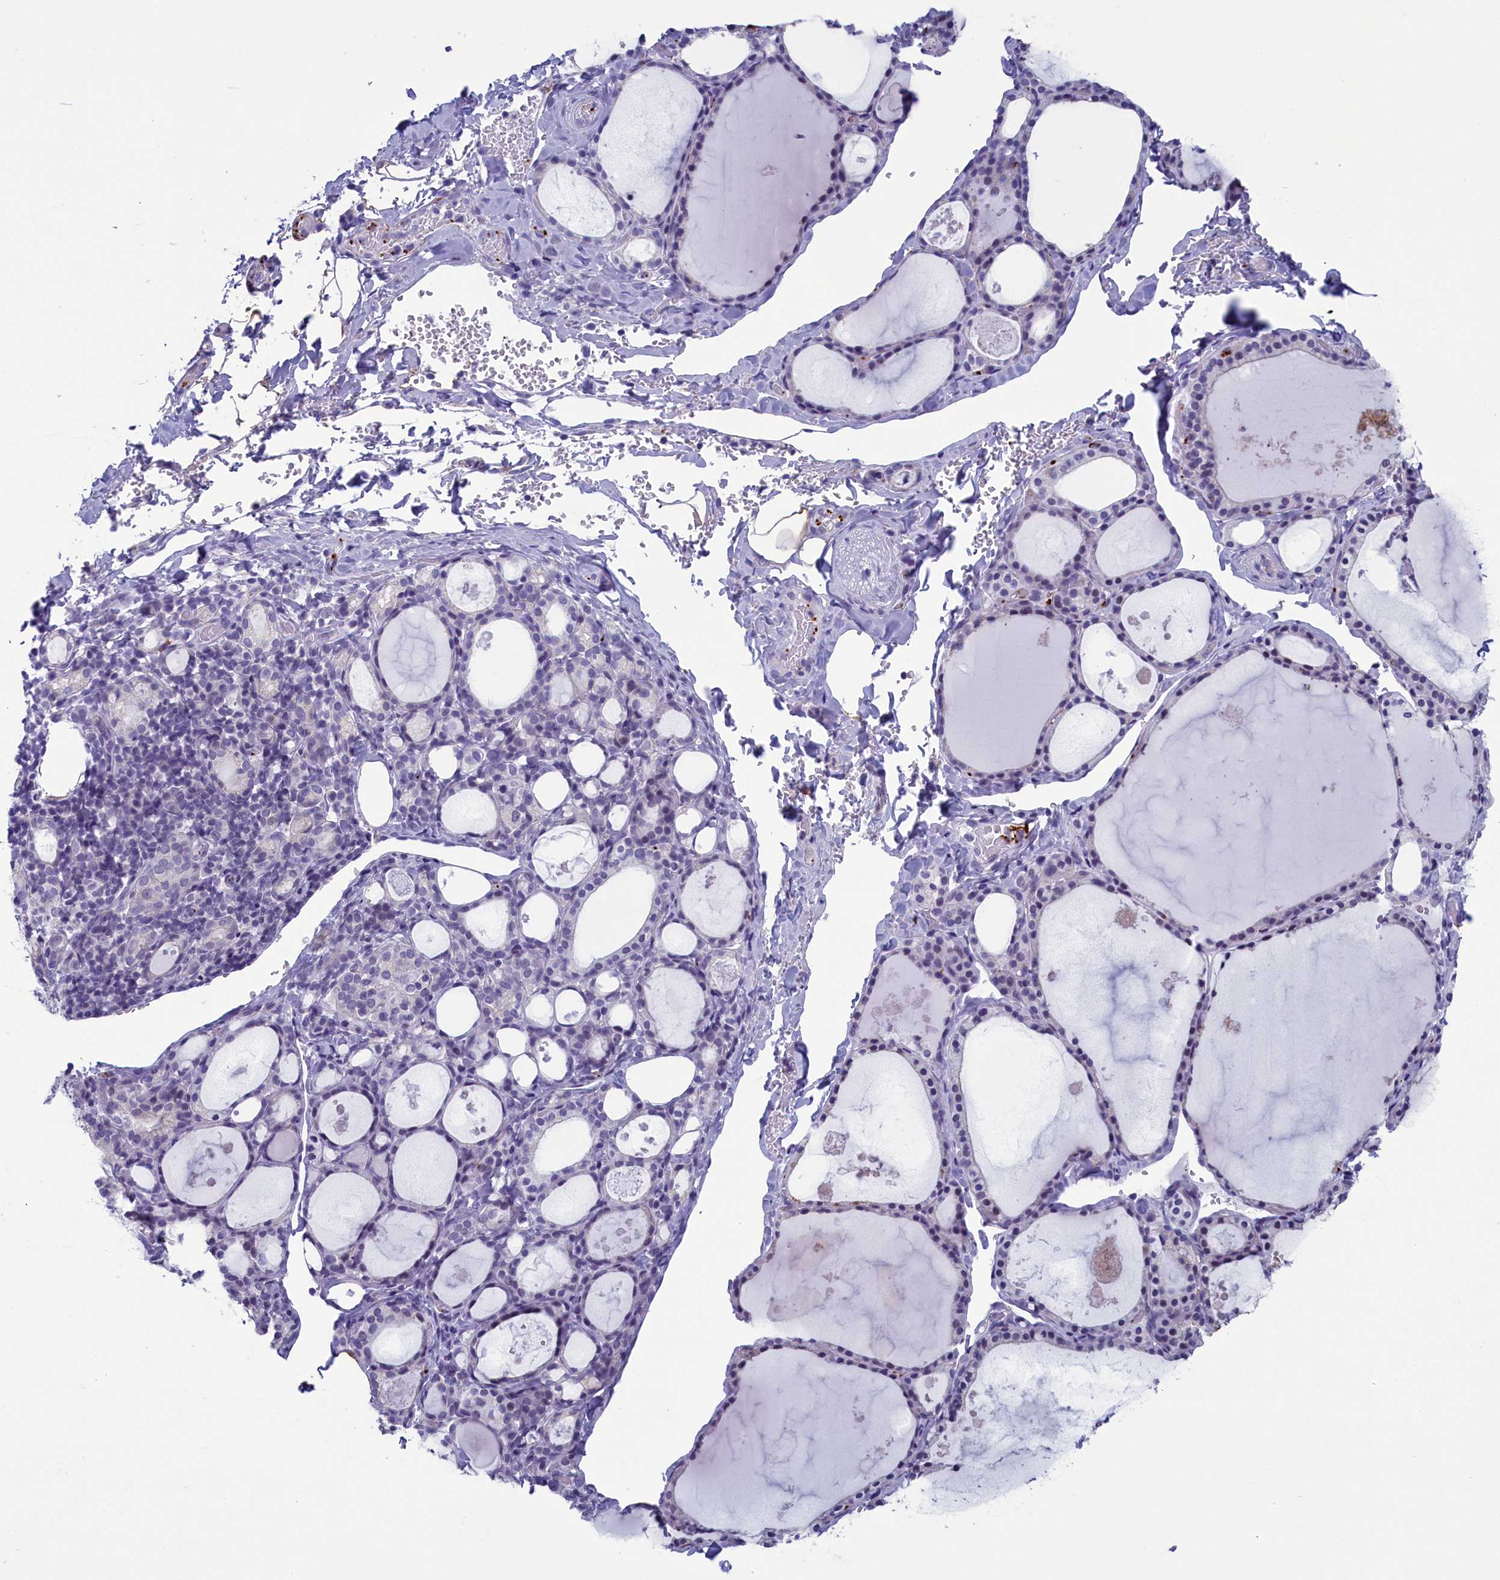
{"staining": {"intensity": "negative", "quantity": "none", "location": "none"}, "tissue": "thyroid gland", "cell_type": "Glandular cells", "image_type": "normal", "snomed": [{"axis": "morphology", "description": "Normal tissue, NOS"}, {"axis": "topography", "description": "Thyroid gland"}], "caption": "IHC histopathology image of normal human thyroid gland stained for a protein (brown), which exhibits no staining in glandular cells. (DAB (3,3'-diaminobenzidine) IHC, high magnification).", "gene": "AIFM2", "patient": {"sex": "male", "age": 56}}